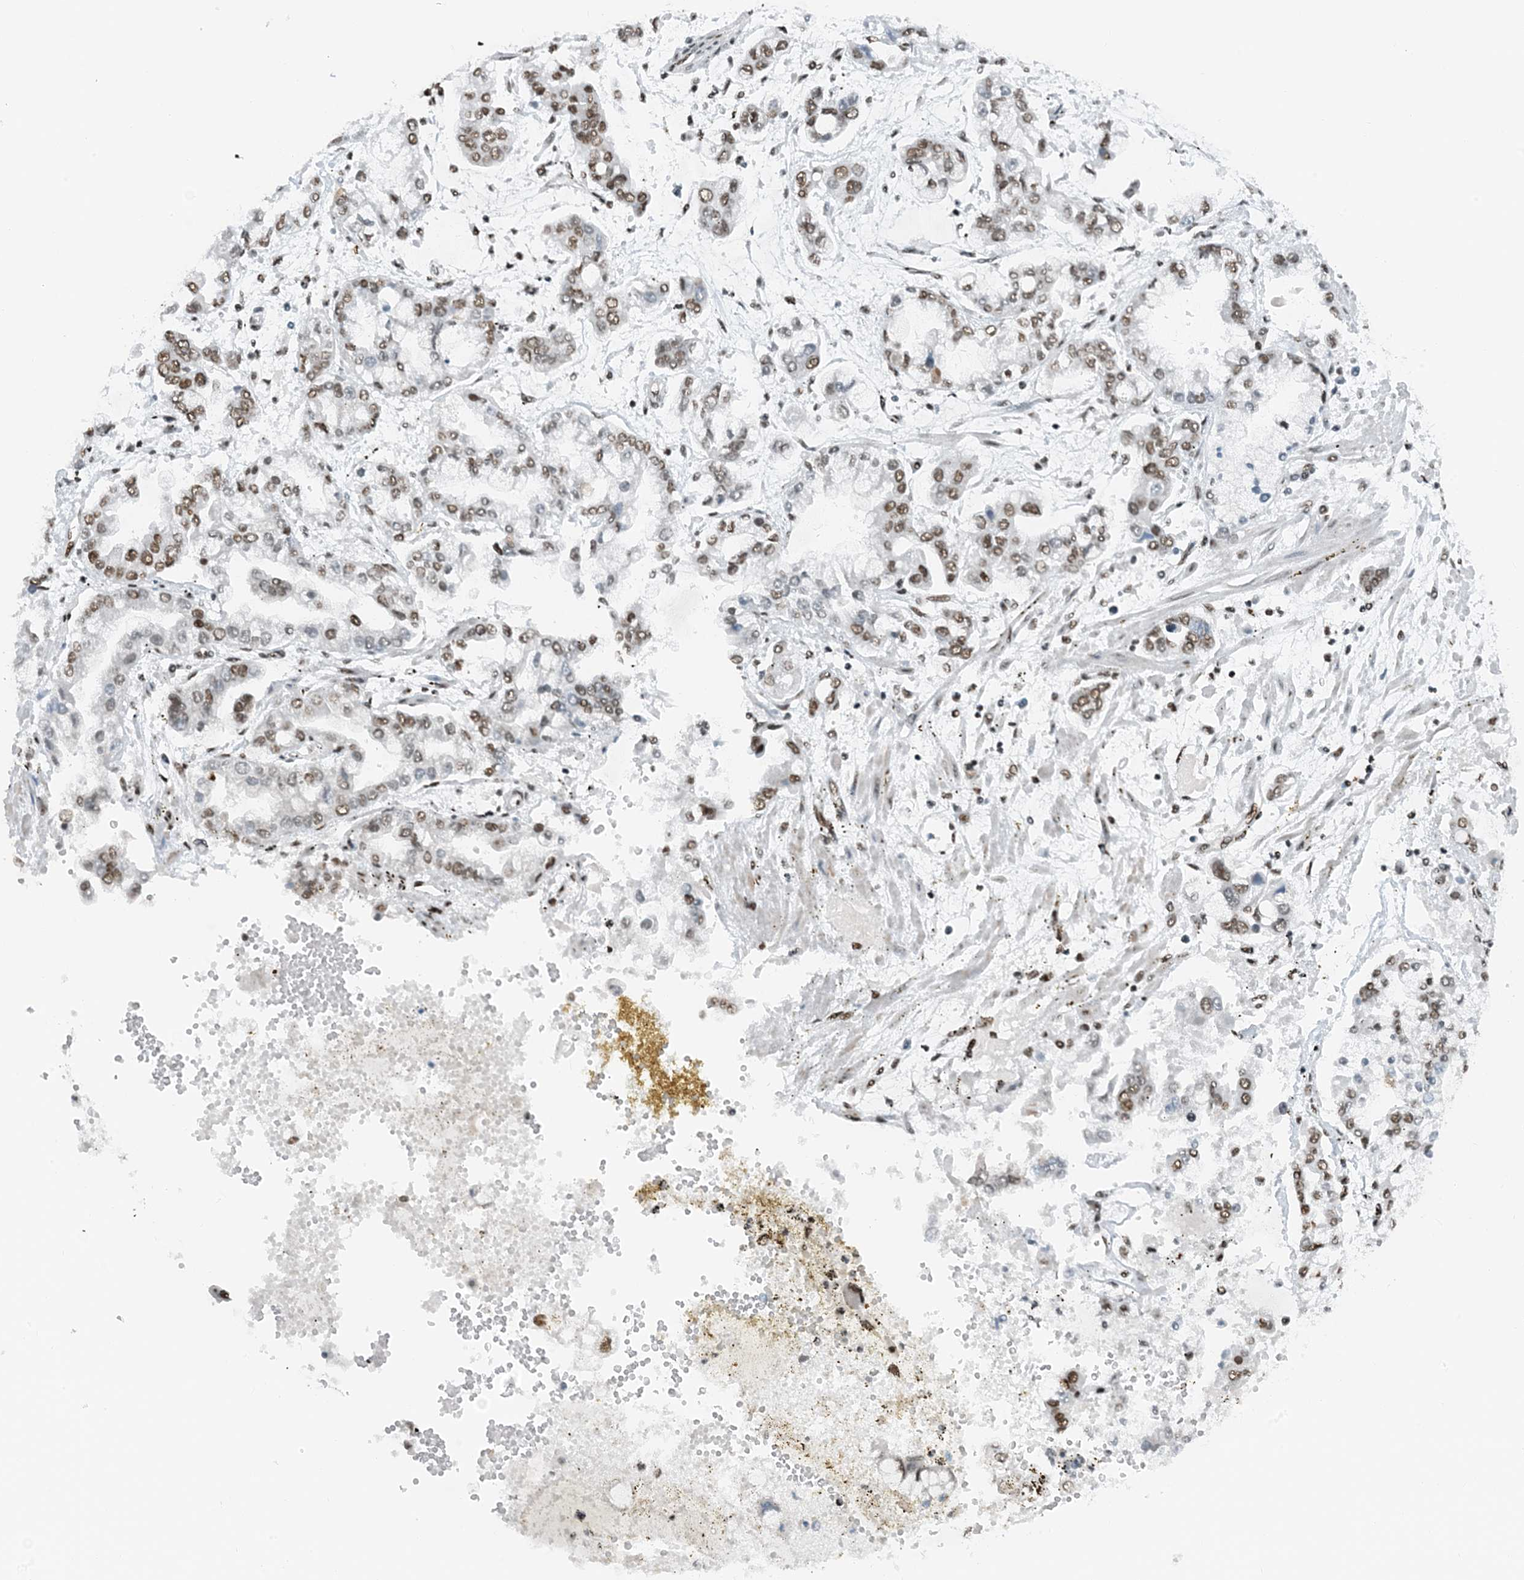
{"staining": {"intensity": "moderate", "quantity": "25%-75%", "location": "nuclear"}, "tissue": "stomach cancer", "cell_type": "Tumor cells", "image_type": "cancer", "snomed": [{"axis": "morphology", "description": "Normal tissue, NOS"}, {"axis": "morphology", "description": "Adenocarcinoma, NOS"}, {"axis": "topography", "description": "Stomach, upper"}, {"axis": "topography", "description": "Stomach"}], "caption": "Stomach cancer stained with a brown dye displays moderate nuclear positive expression in approximately 25%-75% of tumor cells.", "gene": "ZNF500", "patient": {"sex": "male", "age": 76}}